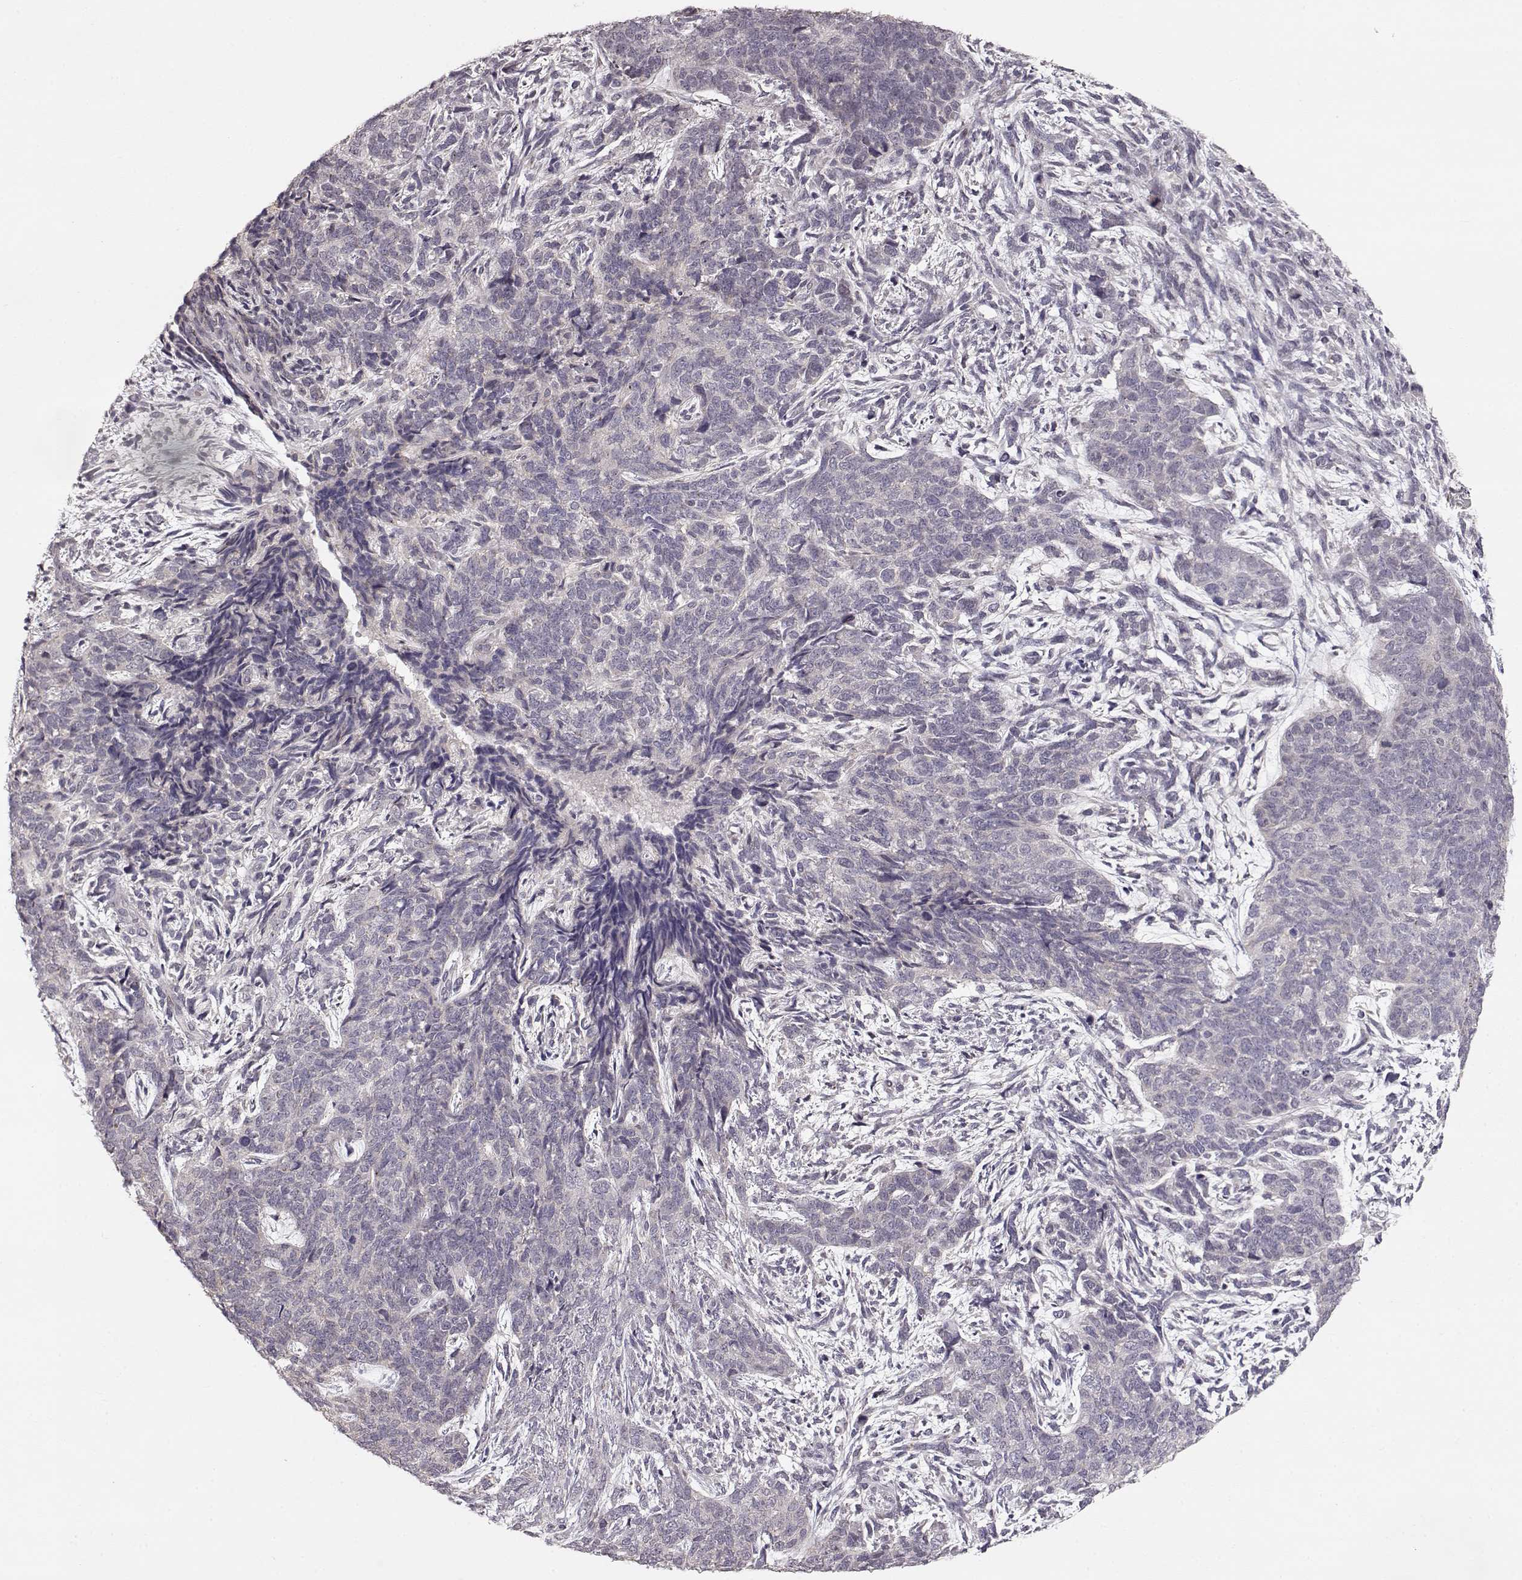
{"staining": {"intensity": "negative", "quantity": "none", "location": "none"}, "tissue": "cervical cancer", "cell_type": "Tumor cells", "image_type": "cancer", "snomed": [{"axis": "morphology", "description": "Squamous cell carcinoma, NOS"}, {"axis": "topography", "description": "Cervix"}], "caption": "Immunohistochemistry micrograph of human cervical cancer (squamous cell carcinoma) stained for a protein (brown), which displays no expression in tumor cells.", "gene": "PNMT", "patient": {"sex": "female", "age": 63}}